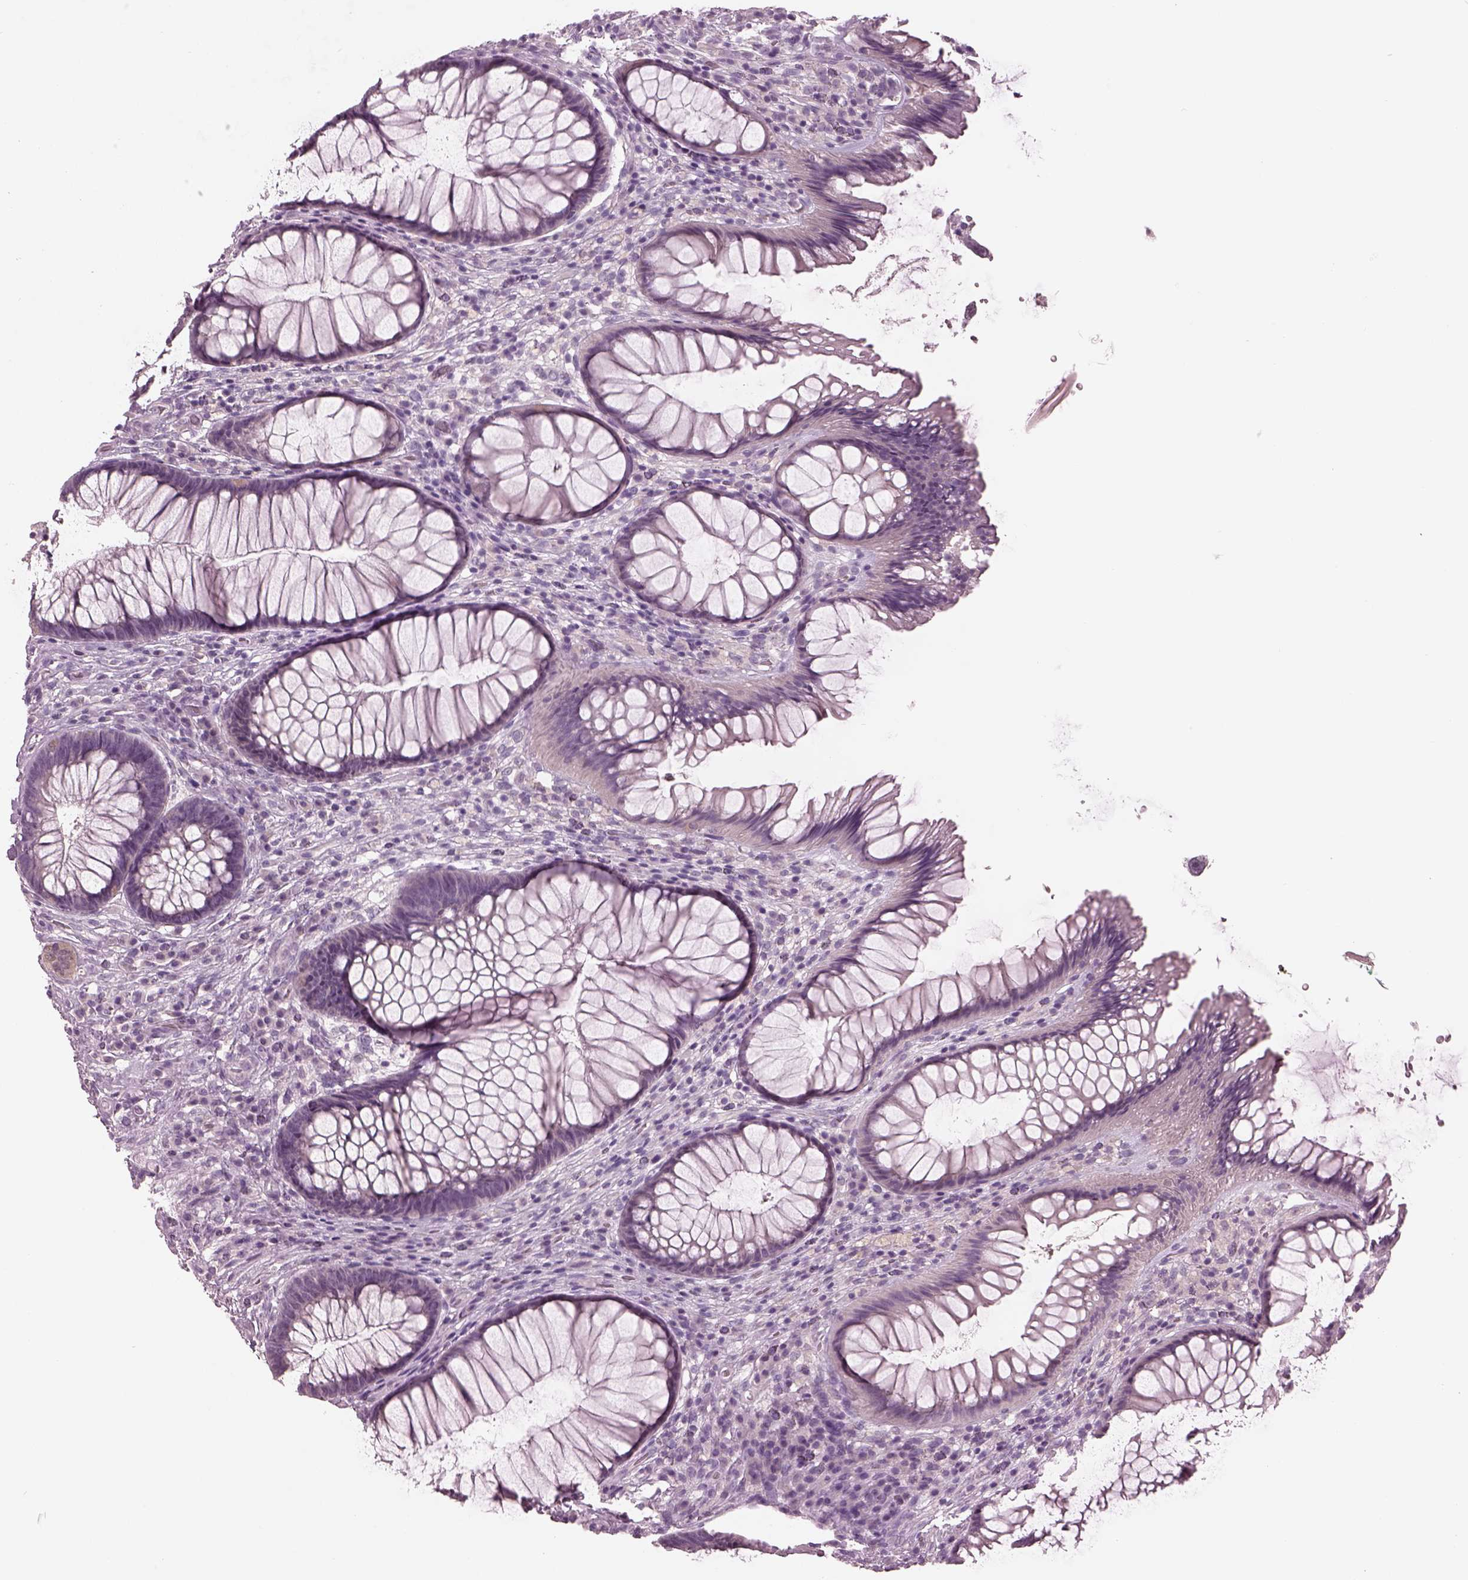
{"staining": {"intensity": "negative", "quantity": "none", "location": "none"}, "tissue": "rectum", "cell_type": "Glandular cells", "image_type": "normal", "snomed": [{"axis": "morphology", "description": "Normal tissue, NOS"}, {"axis": "topography", "description": "Smooth muscle"}, {"axis": "topography", "description": "Rectum"}], "caption": "There is no significant positivity in glandular cells of rectum. Brightfield microscopy of IHC stained with DAB (brown) and hematoxylin (blue), captured at high magnification.", "gene": "PACRG", "patient": {"sex": "male", "age": 53}}